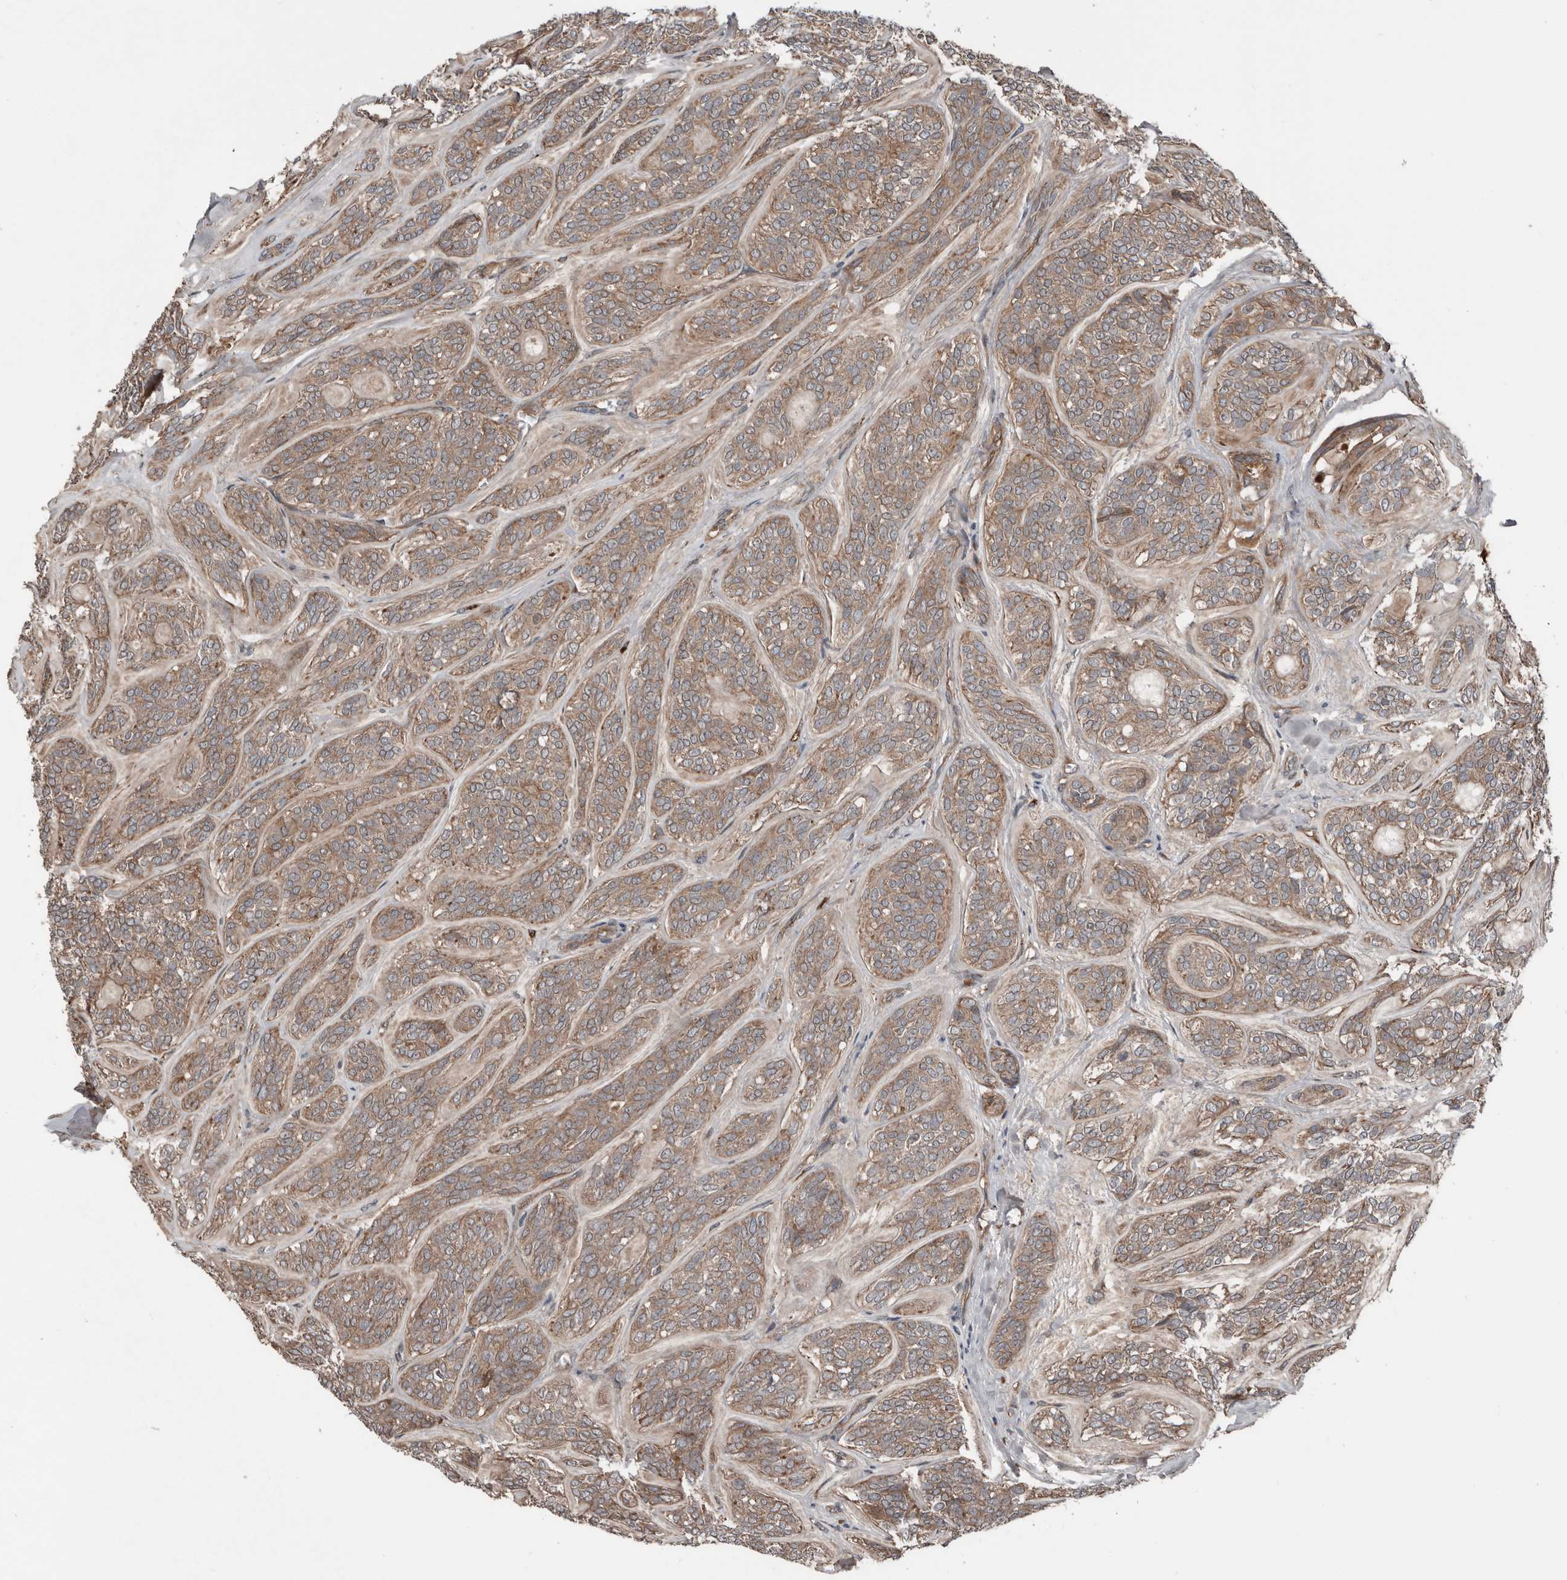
{"staining": {"intensity": "weak", "quantity": ">75%", "location": "cytoplasmic/membranous"}, "tissue": "head and neck cancer", "cell_type": "Tumor cells", "image_type": "cancer", "snomed": [{"axis": "morphology", "description": "Adenocarcinoma, NOS"}, {"axis": "topography", "description": "Head-Neck"}], "caption": "Approximately >75% of tumor cells in human head and neck cancer display weak cytoplasmic/membranous protein positivity as visualized by brown immunohistochemical staining.", "gene": "DNAJB4", "patient": {"sex": "male", "age": 66}}